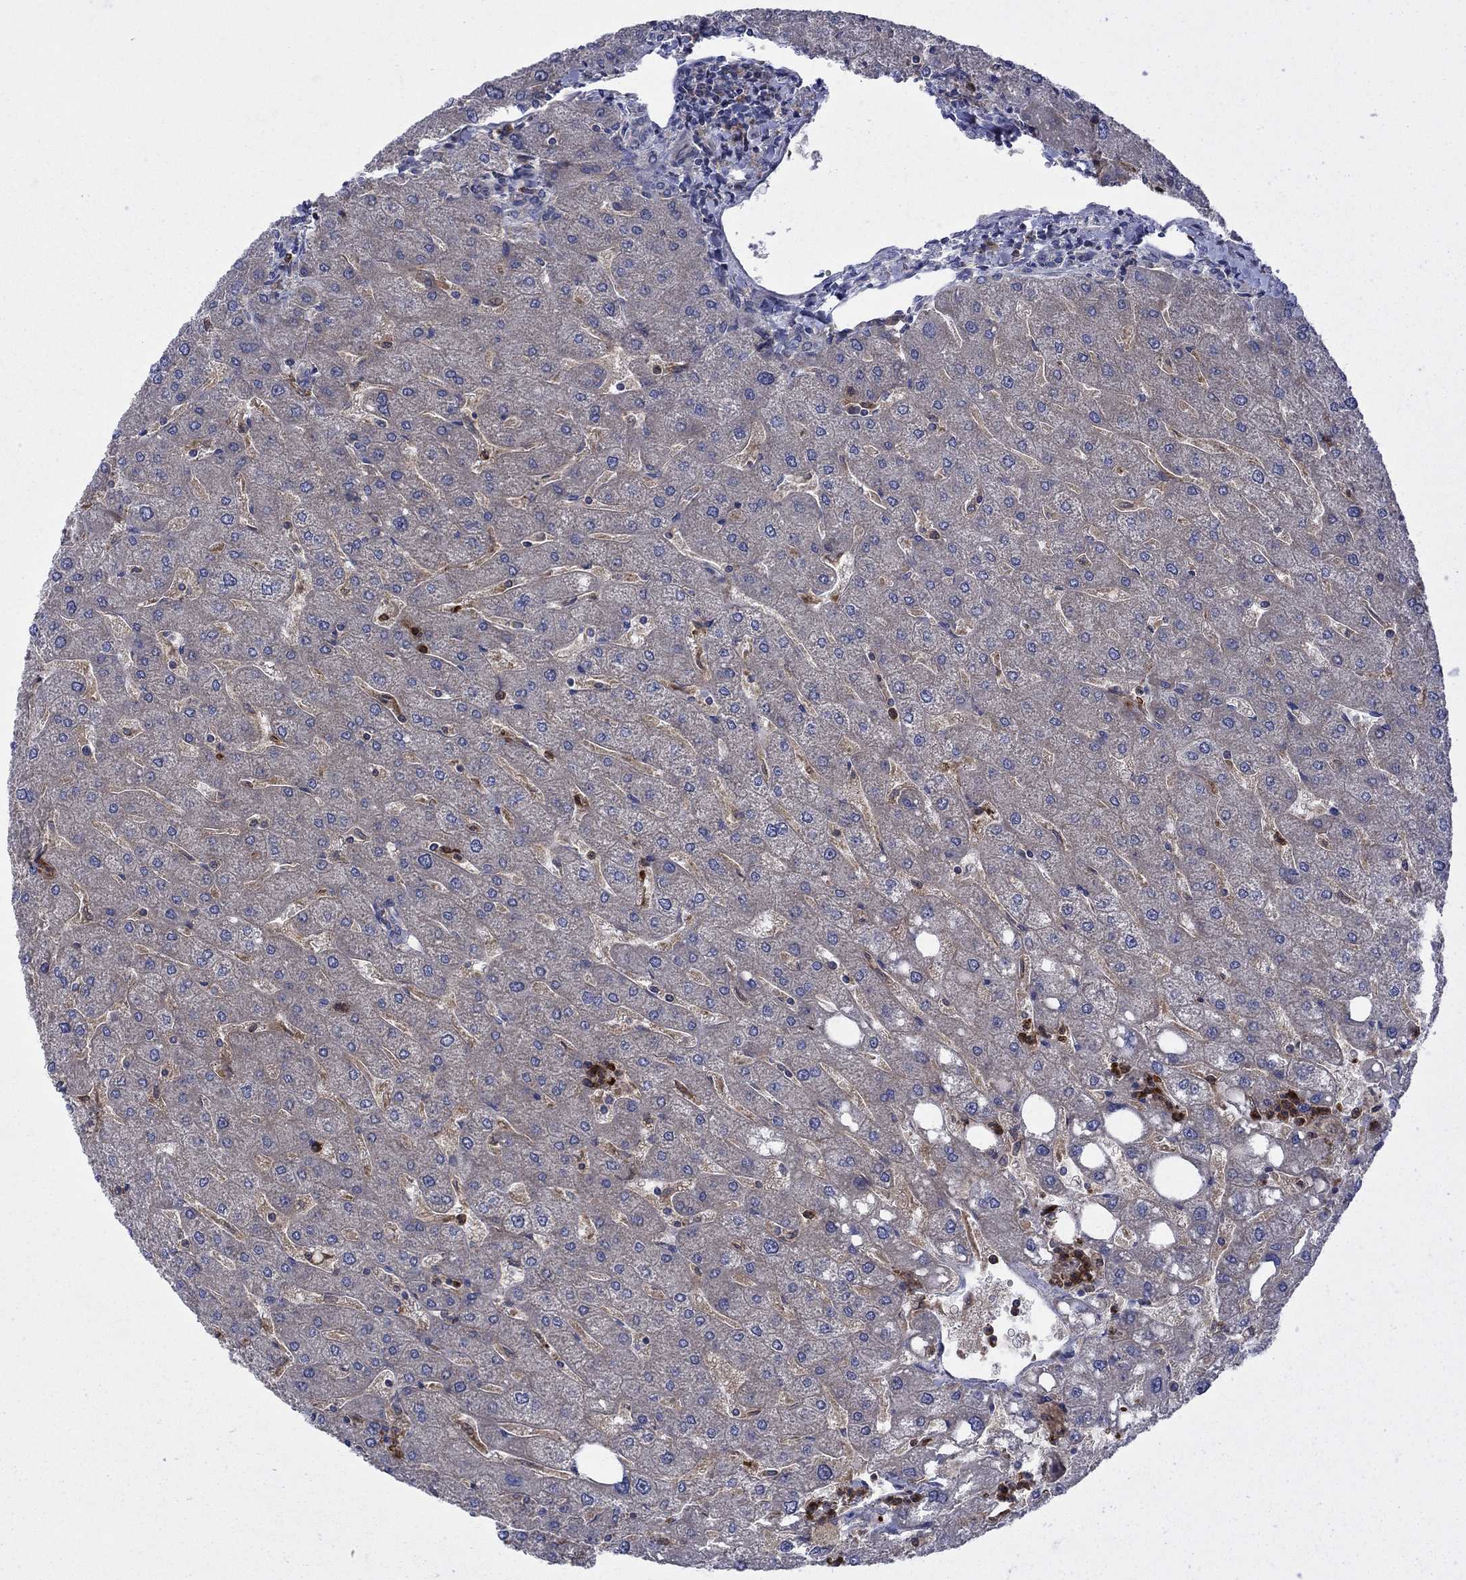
{"staining": {"intensity": "negative", "quantity": "none", "location": "none"}, "tissue": "liver", "cell_type": "Cholangiocytes", "image_type": "normal", "snomed": [{"axis": "morphology", "description": "Normal tissue, NOS"}, {"axis": "topography", "description": "Liver"}], "caption": "The immunohistochemistry histopathology image has no significant expression in cholangiocytes of liver.", "gene": "RNF19B", "patient": {"sex": "male", "age": 67}}